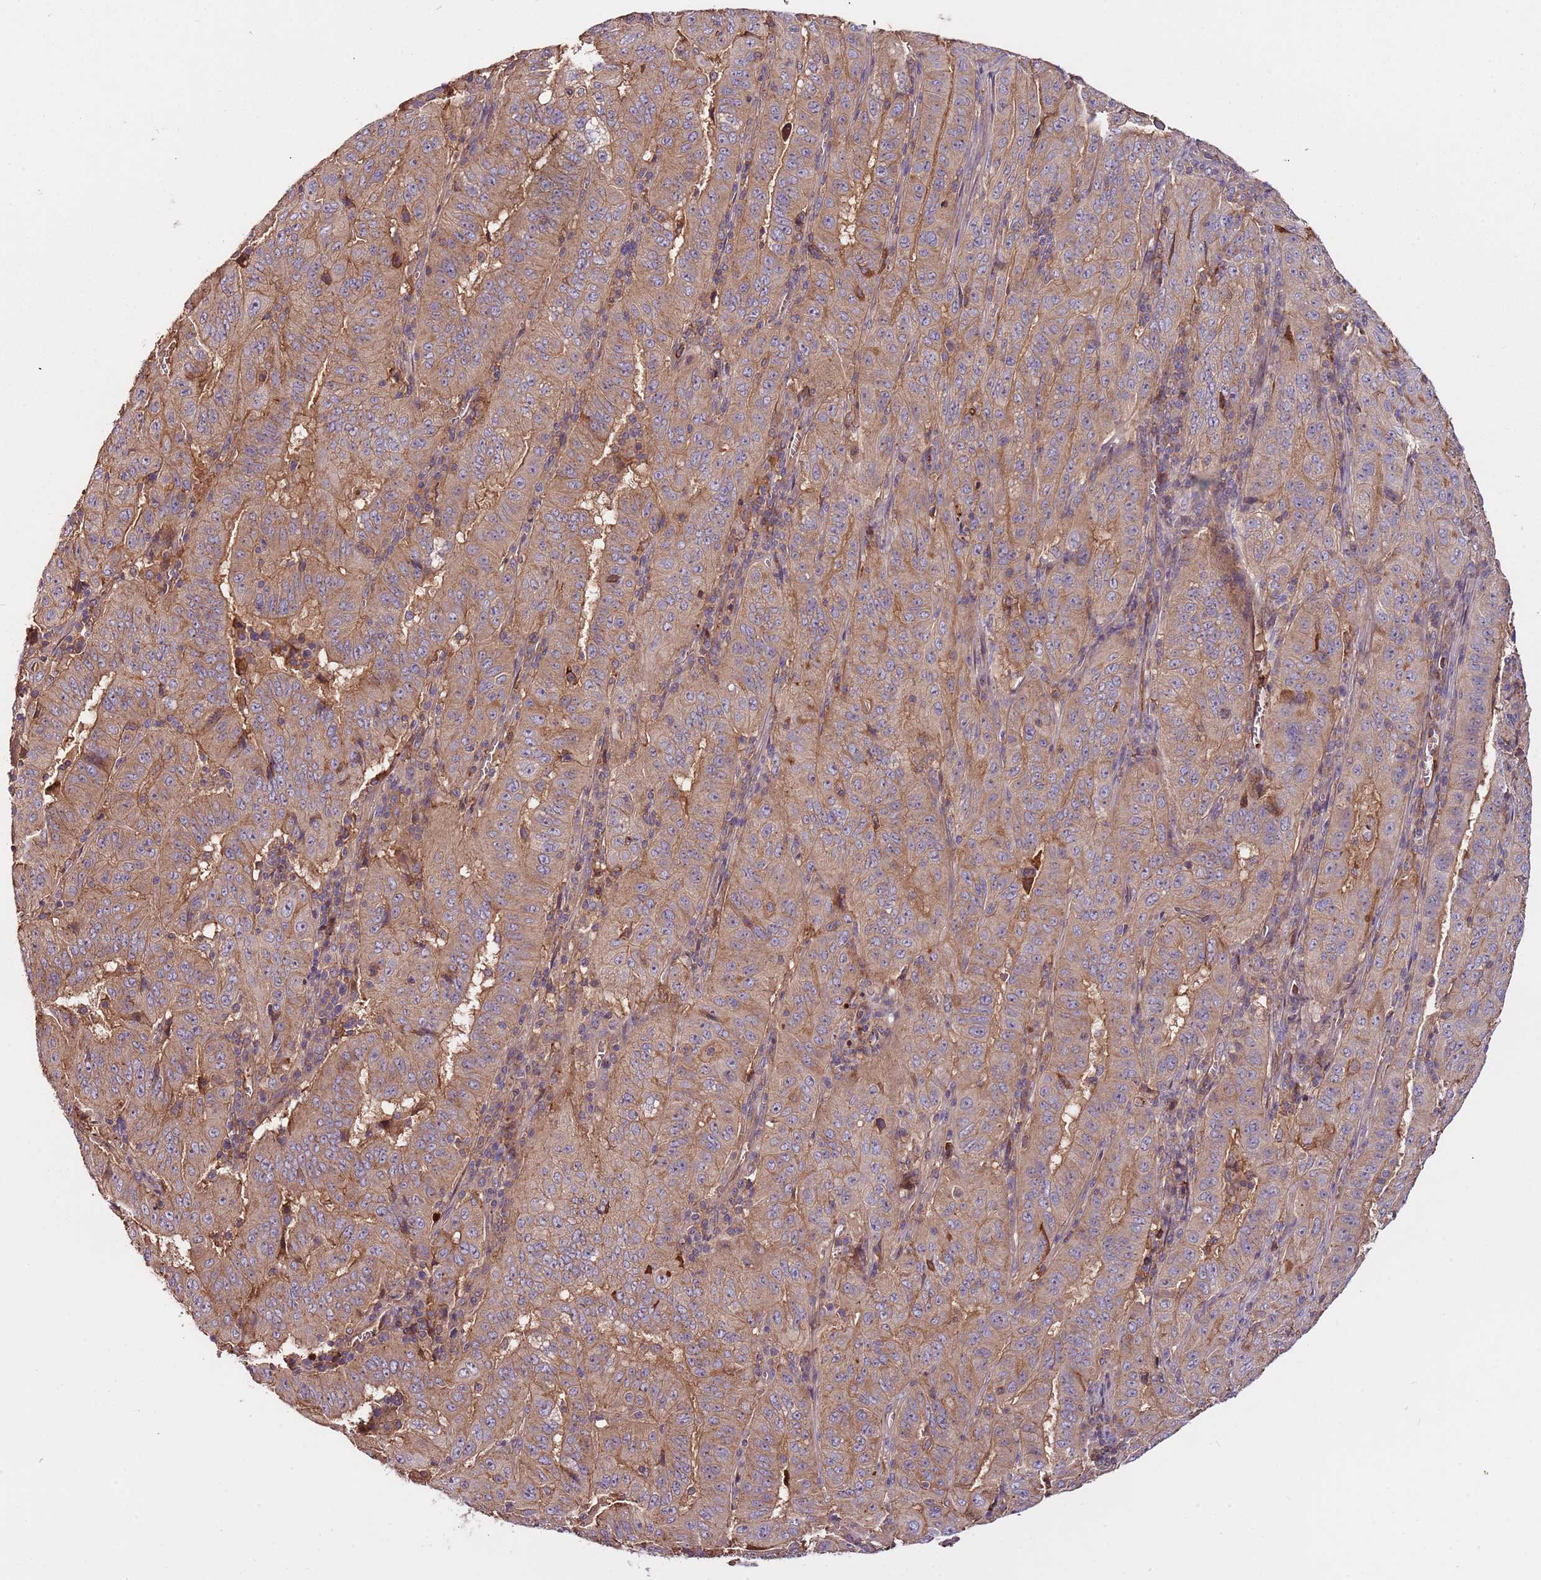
{"staining": {"intensity": "moderate", "quantity": "<25%", "location": "cytoplasmic/membranous"}, "tissue": "pancreatic cancer", "cell_type": "Tumor cells", "image_type": "cancer", "snomed": [{"axis": "morphology", "description": "Adenocarcinoma, NOS"}, {"axis": "topography", "description": "Pancreas"}], "caption": "Pancreatic cancer stained with a brown dye shows moderate cytoplasmic/membranous positive expression in approximately <25% of tumor cells.", "gene": "DENR", "patient": {"sex": "male", "age": 63}}